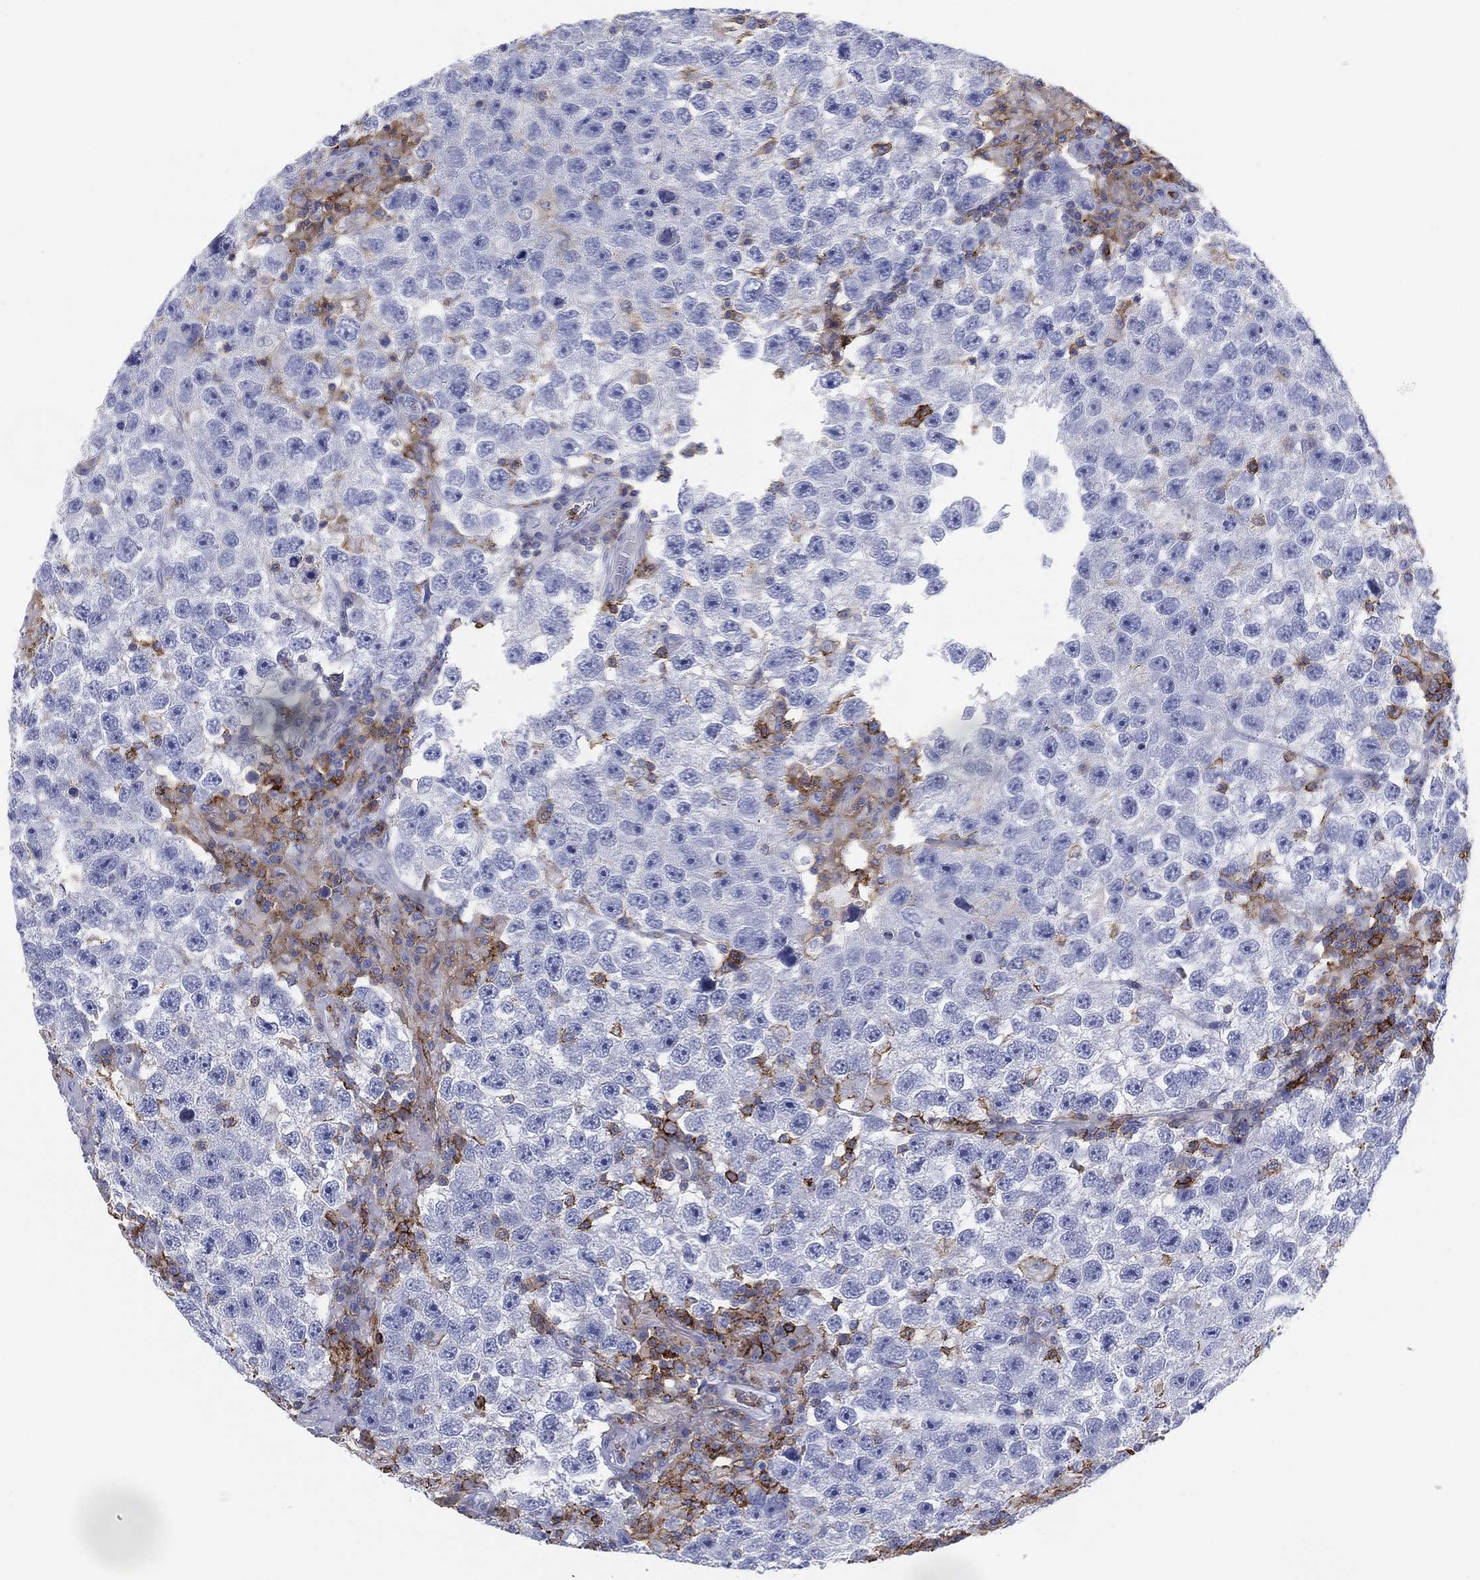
{"staining": {"intensity": "negative", "quantity": "none", "location": "none"}, "tissue": "testis cancer", "cell_type": "Tumor cells", "image_type": "cancer", "snomed": [{"axis": "morphology", "description": "Seminoma, NOS"}, {"axis": "topography", "description": "Testis"}], "caption": "Immunohistochemical staining of human testis cancer reveals no significant positivity in tumor cells.", "gene": "SELPLG", "patient": {"sex": "male", "age": 26}}